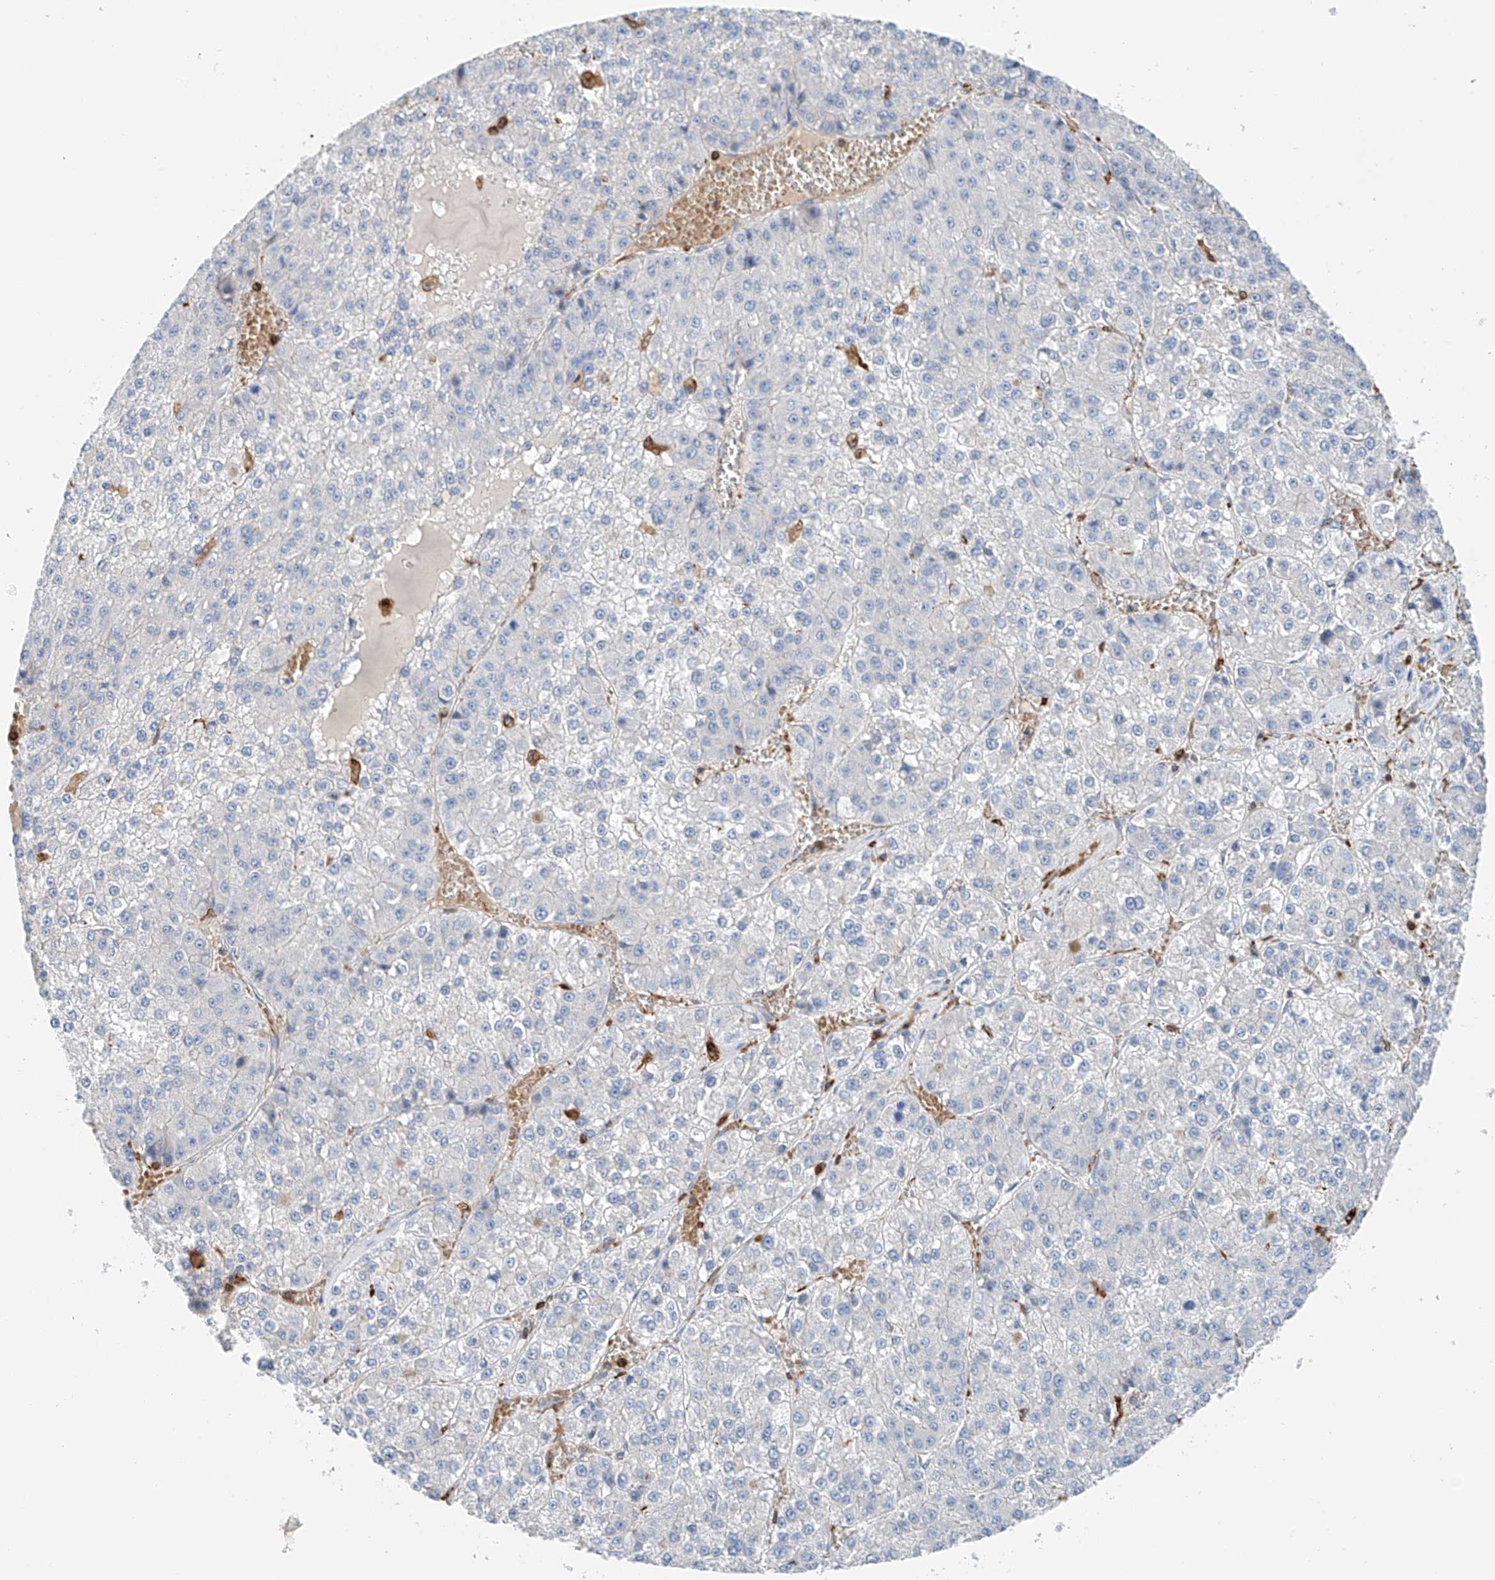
{"staining": {"intensity": "negative", "quantity": "none", "location": "none"}, "tissue": "liver cancer", "cell_type": "Tumor cells", "image_type": "cancer", "snomed": [{"axis": "morphology", "description": "Carcinoma, Hepatocellular, NOS"}, {"axis": "topography", "description": "Liver"}], "caption": "The immunohistochemistry (IHC) histopathology image has no significant staining in tumor cells of liver hepatocellular carcinoma tissue.", "gene": "TBXAS1", "patient": {"sex": "female", "age": 73}}